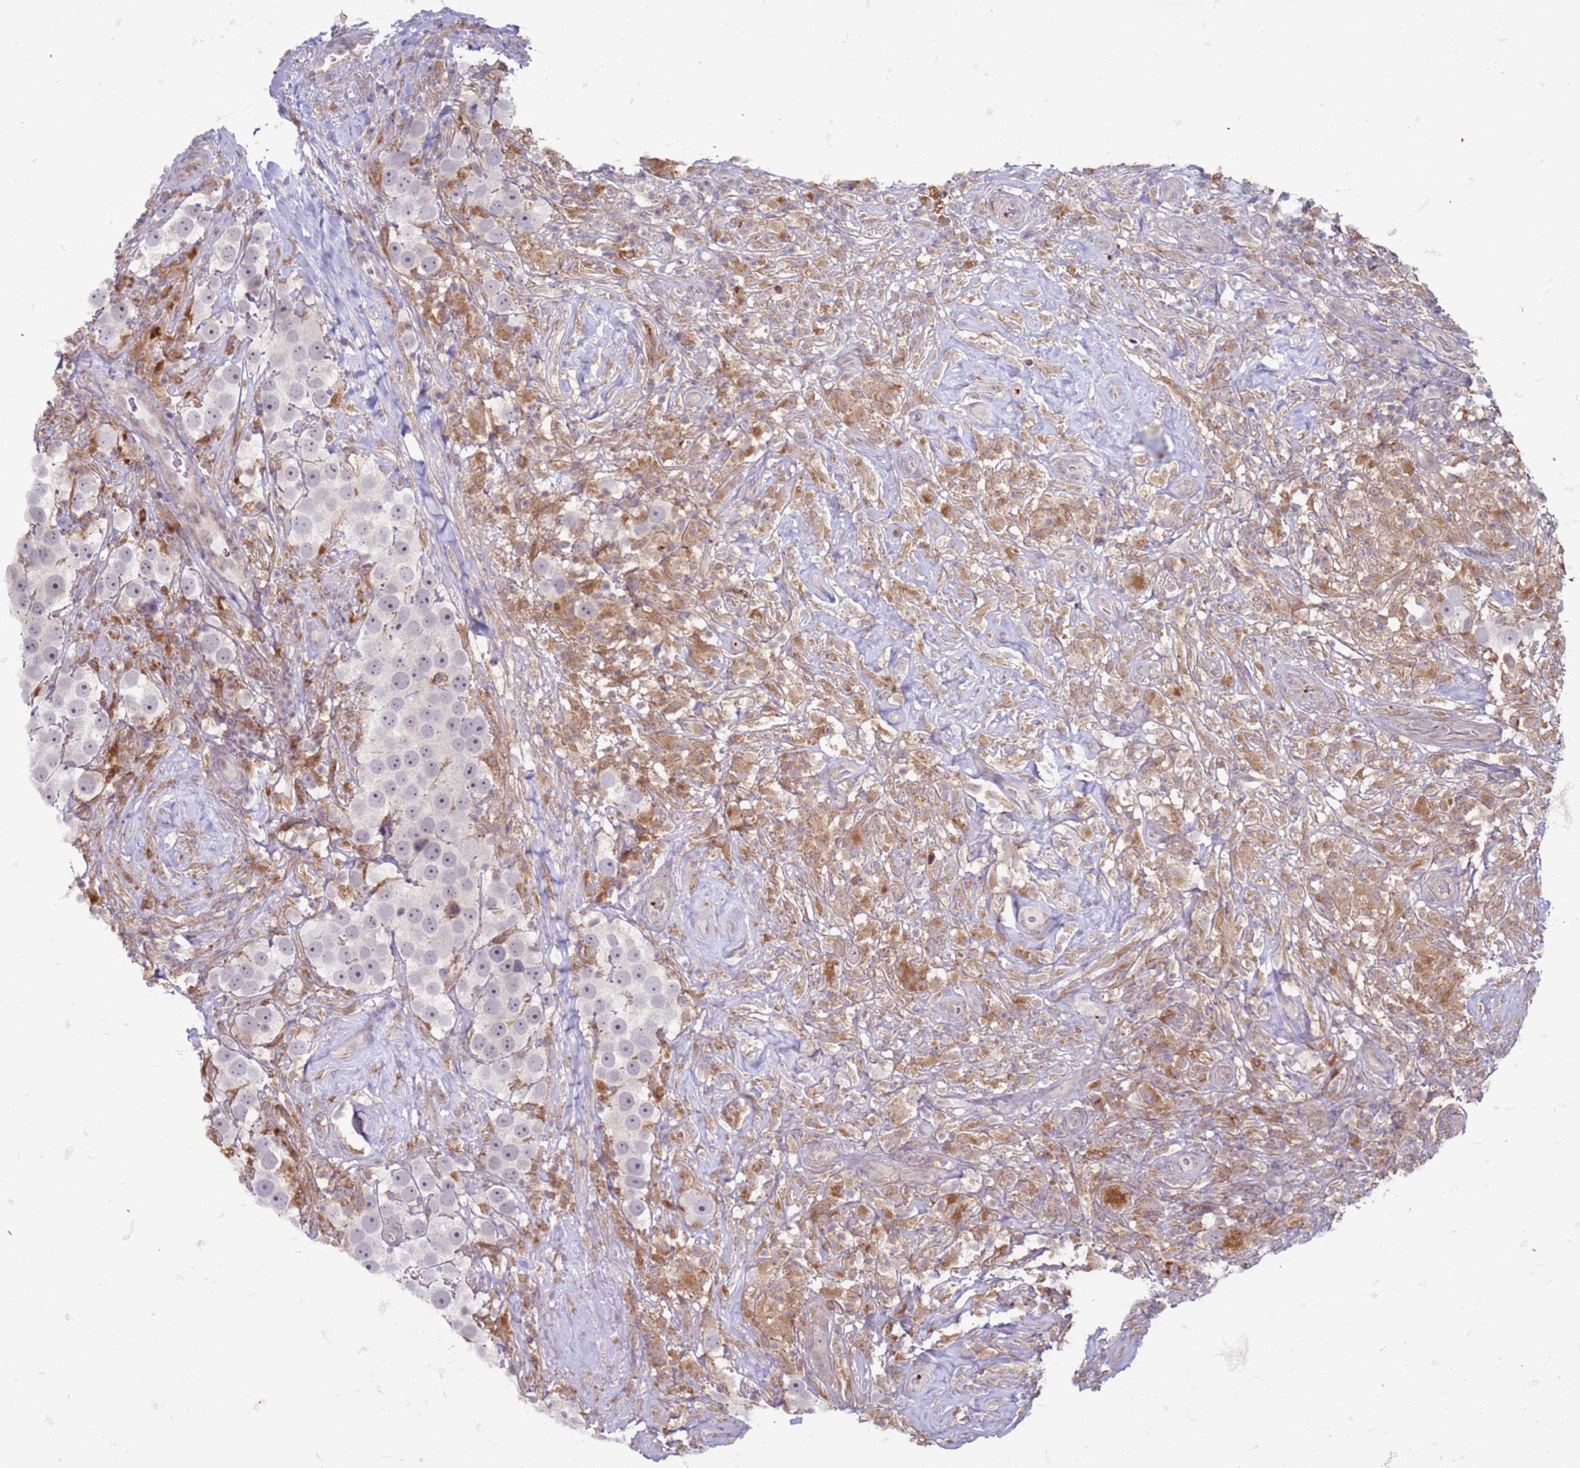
{"staining": {"intensity": "negative", "quantity": "none", "location": "none"}, "tissue": "testis cancer", "cell_type": "Tumor cells", "image_type": "cancer", "snomed": [{"axis": "morphology", "description": "Seminoma, NOS"}, {"axis": "topography", "description": "Testis"}], "caption": "Immunohistochemistry (IHC) of human testis cancer demonstrates no expression in tumor cells.", "gene": "SLC15A3", "patient": {"sex": "male", "age": 49}}